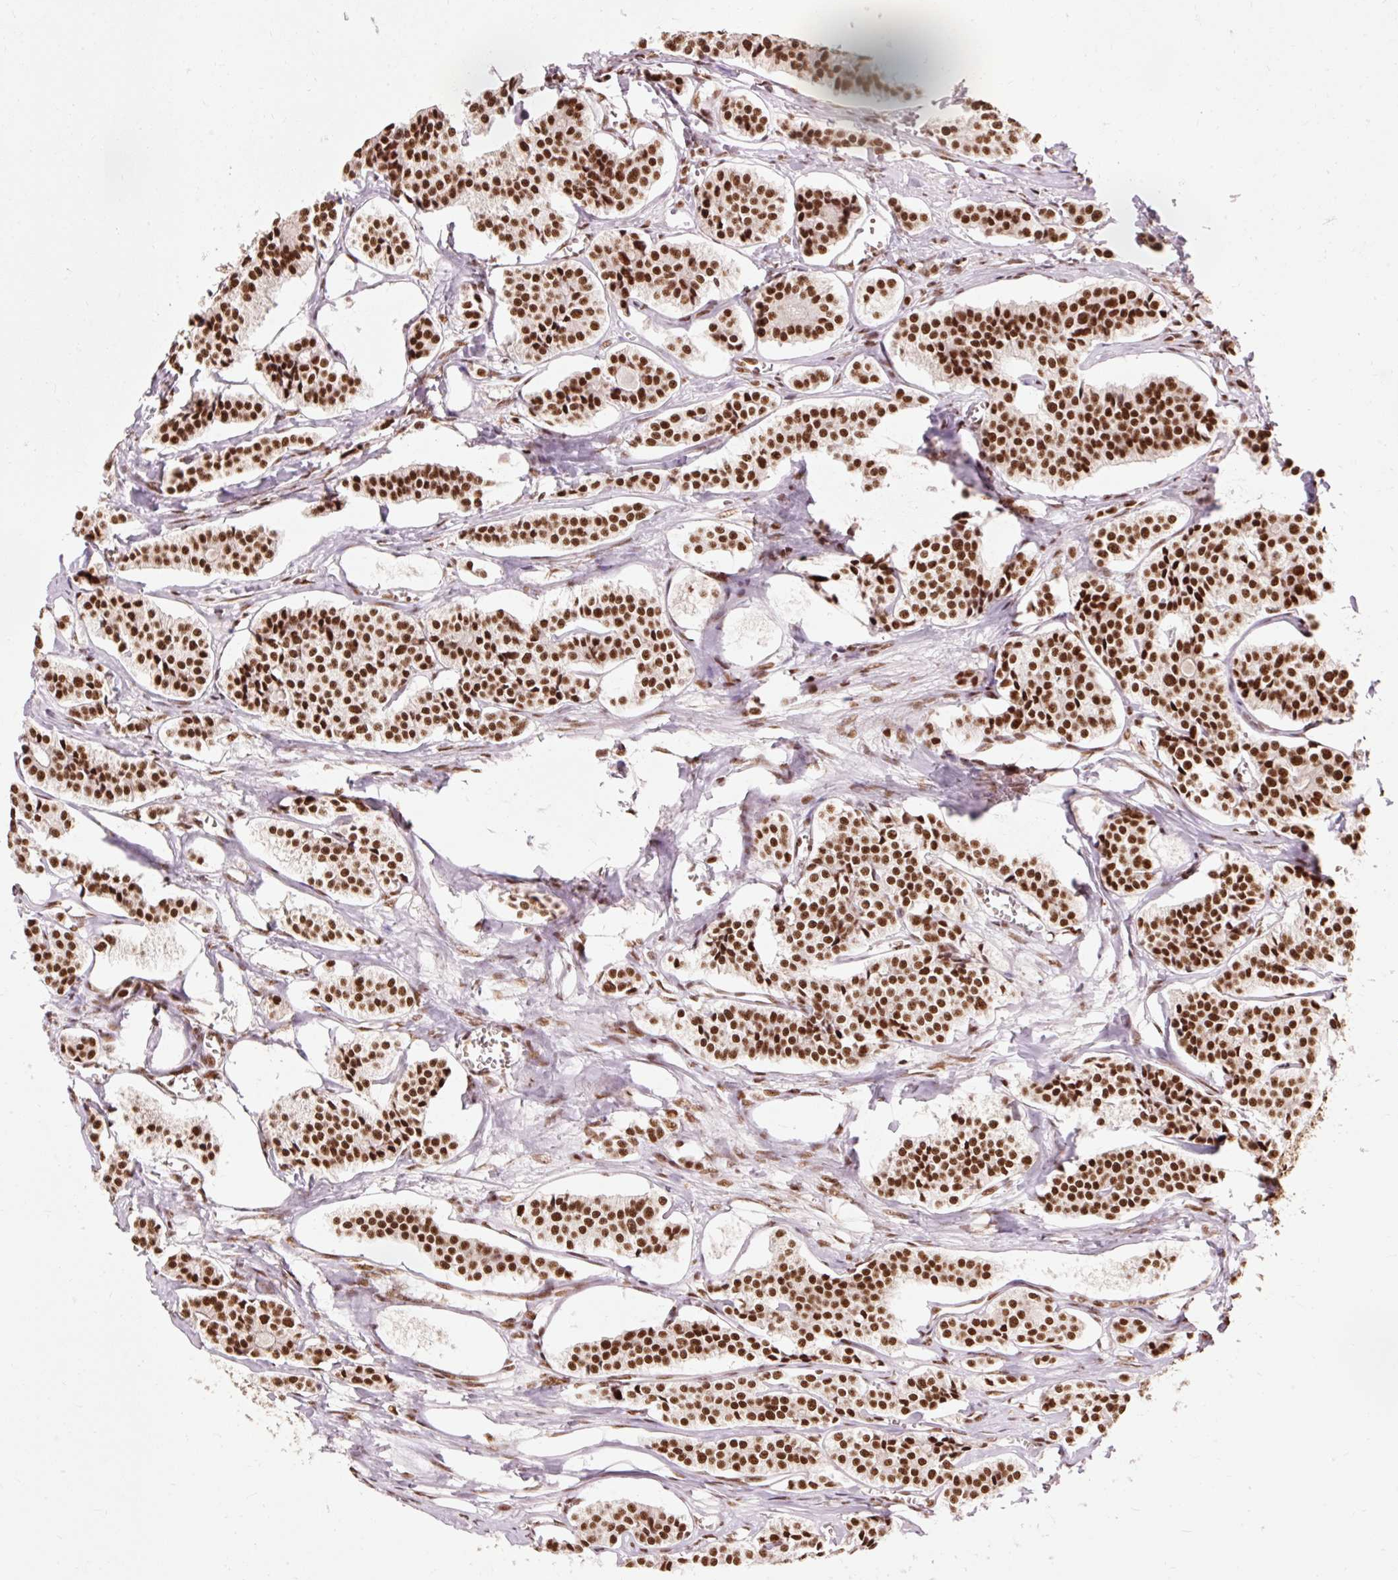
{"staining": {"intensity": "strong", "quantity": ">75%", "location": "nuclear"}, "tissue": "carcinoid", "cell_type": "Tumor cells", "image_type": "cancer", "snomed": [{"axis": "morphology", "description": "Carcinoid, malignant, NOS"}, {"axis": "topography", "description": "Small intestine"}], "caption": "Strong nuclear protein positivity is seen in about >75% of tumor cells in carcinoid (malignant). (IHC, brightfield microscopy, high magnification).", "gene": "ZBTB44", "patient": {"sex": "male", "age": 63}}